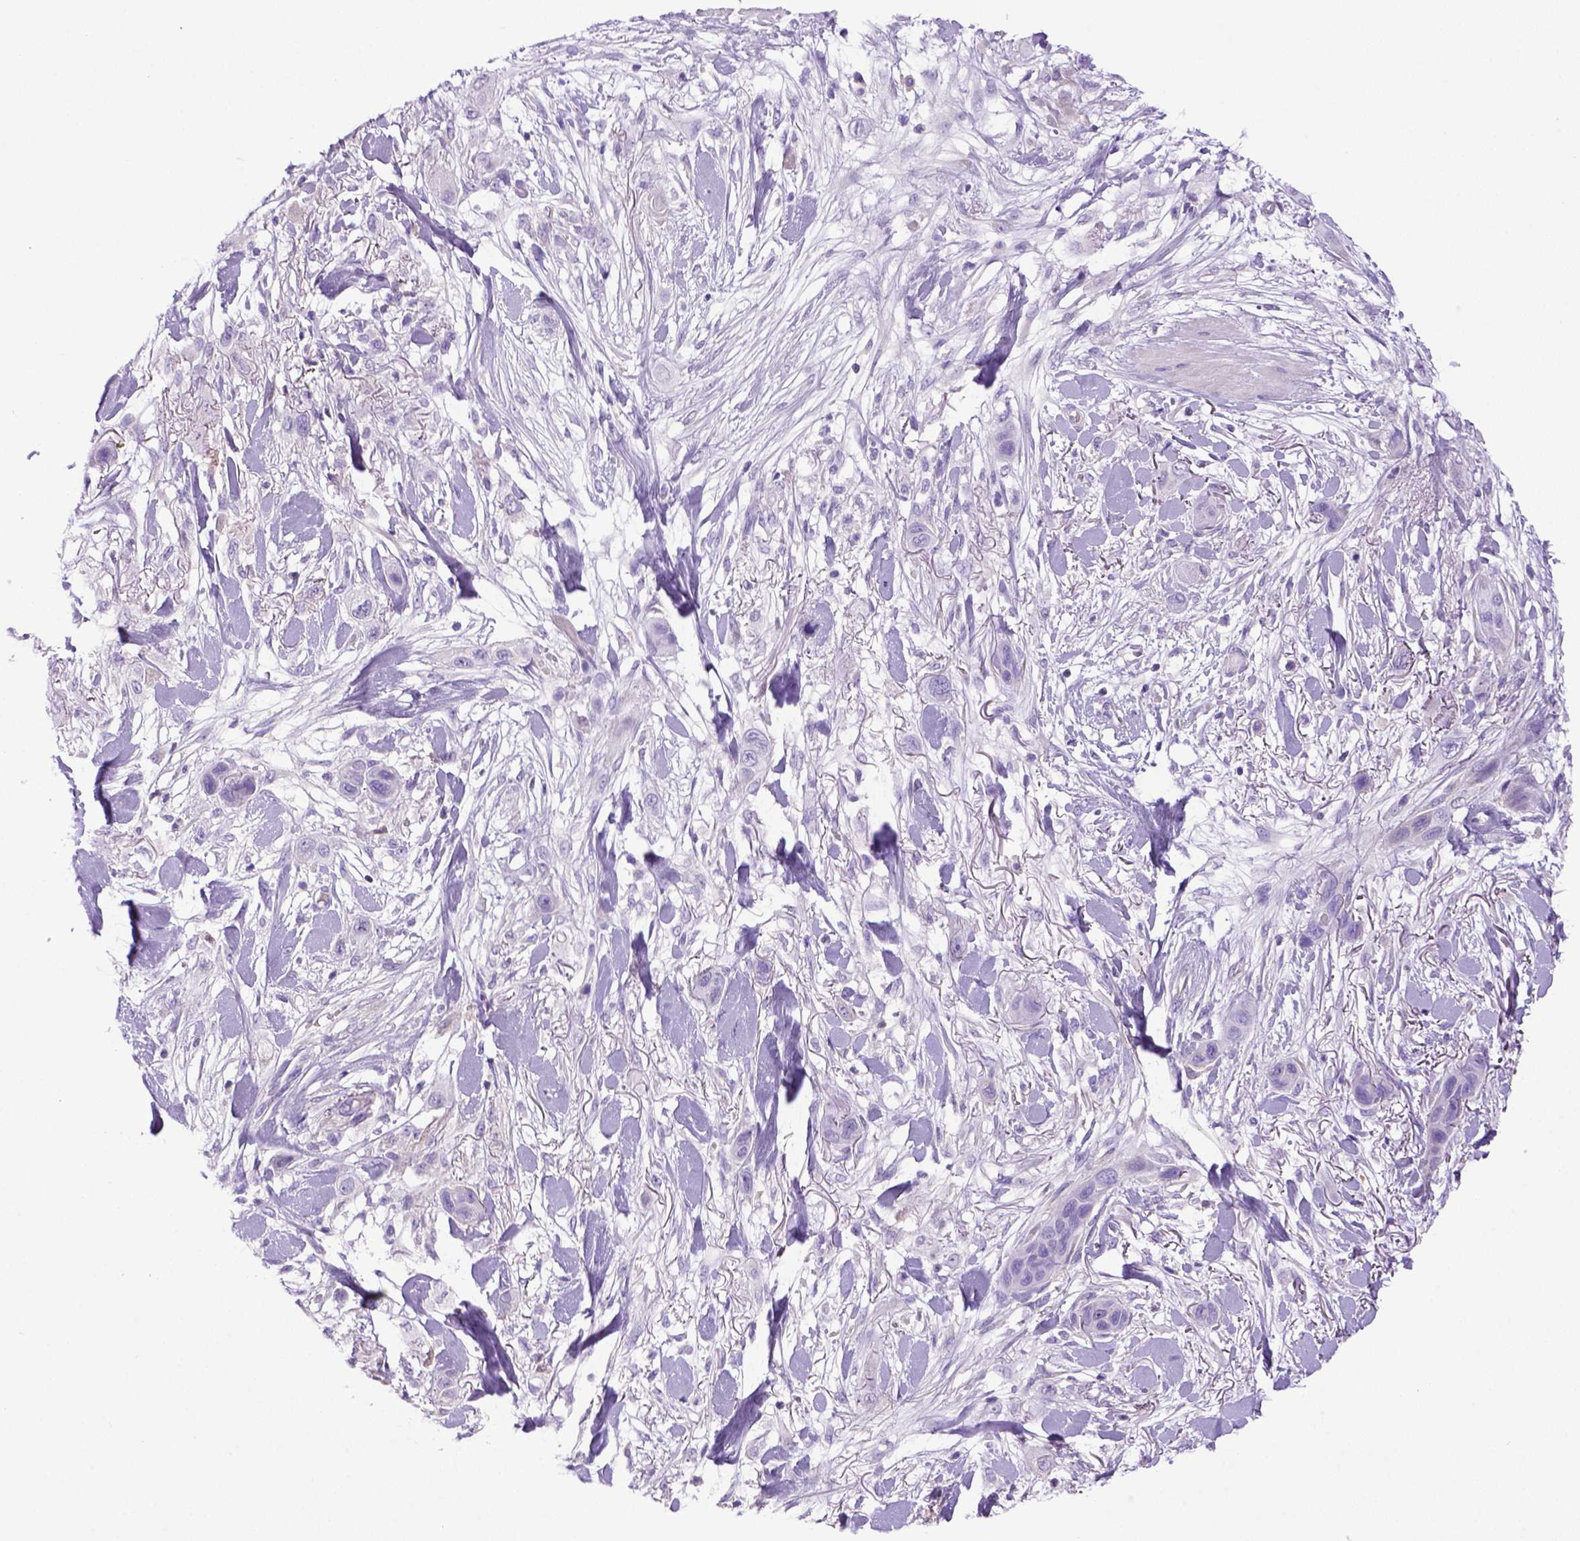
{"staining": {"intensity": "negative", "quantity": "none", "location": "none"}, "tissue": "skin cancer", "cell_type": "Tumor cells", "image_type": "cancer", "snomed": [{"axis": "morphology", "description": "Squamous cell carcinoma, NOS"}, {"axis": "topography", "description": "Skin"}], "caption": "Squamous cell carcinoma (skin) was stained to show a protein in brown. There is no significant staining in tumor cells.", "gene": "ITIH4", "patient": {"sex": "male", "age": 79}}